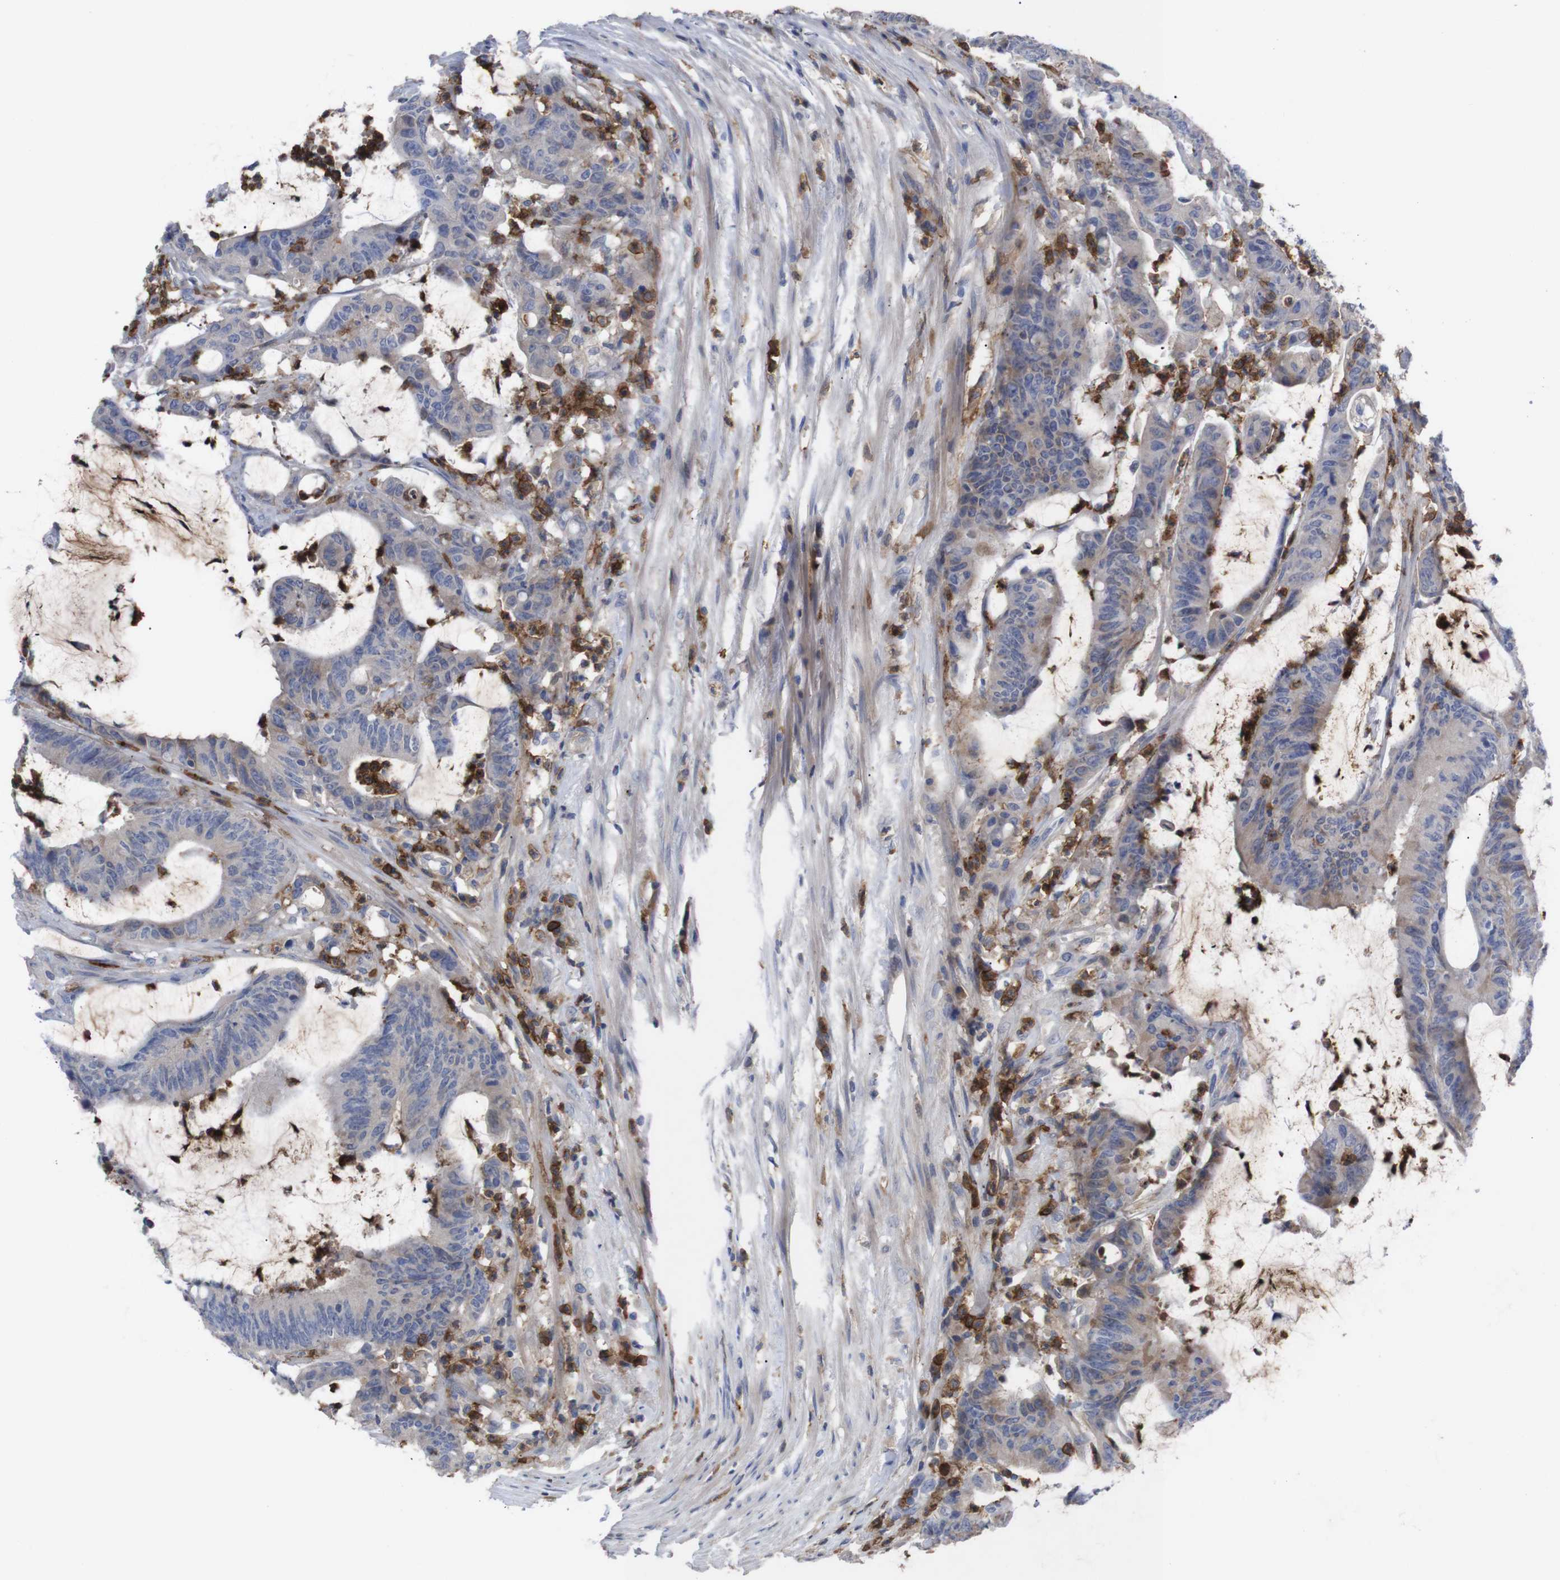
{"staining": {"intensity": "weak", "quantity": "25%-75%", "location": "cytoplasmic/membranous"}, "tissue": "colorectal cancer", "cell_type": "Tumor cells", "image_type": "cancer", "snomed": [{"axis": "morphology", "description": "Adenocarcinoma, NOS"}, {"axis": "topography", "description": "Rectum"}], "caption": "Tumor cells demonstrate weak cytoplasmic/membranous expression in approximately 25%-75% of cells in colorectal cancer.", "gene": "C5AR1", "patient": {"sex": "female", "age": 66}}